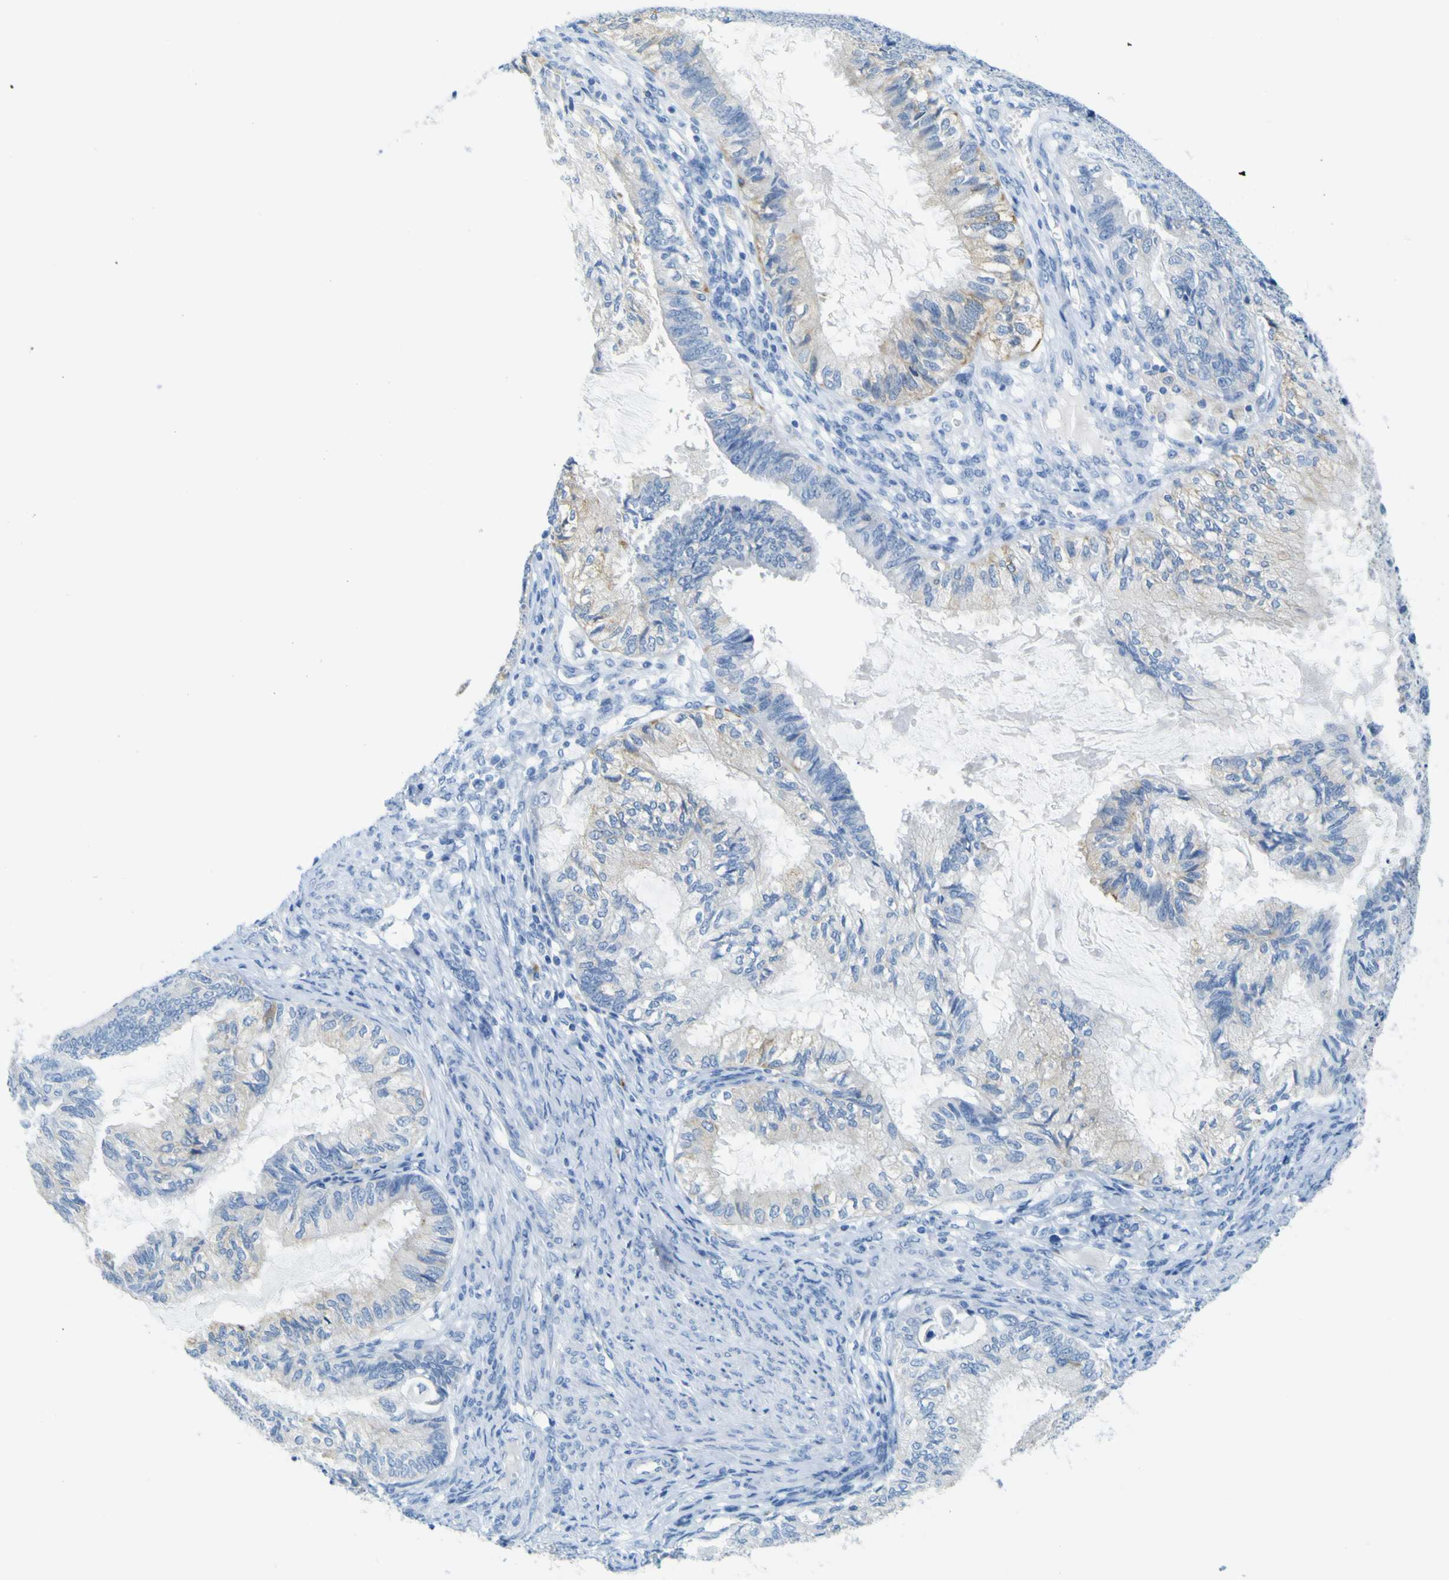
{"staining": {"intensity": "weak", "quantity": "<25%", "location": "cytoplasmic/membranous"}, "tissue": "cervical cancer", "cell_type": "Tumor cells", "image_type": "cancer", "snomed": [{"axis": "morphology", "description": "Normal tissue, NOS"}, {"axis": "morphology", "description": "Adenocarcinoma, NOS"}, {"axis": "topography", "description": "Cervix"}, {"axis": "topography", "description": "Endometrium"}], "caption": "IHC photomicrograph of cervical cancer (adenocarcinoma) stained for a protein (brown), which shows no positivity in tumor cells.", "gene": "ACSL1", "patient": {"sex": "female", "age": 86}}